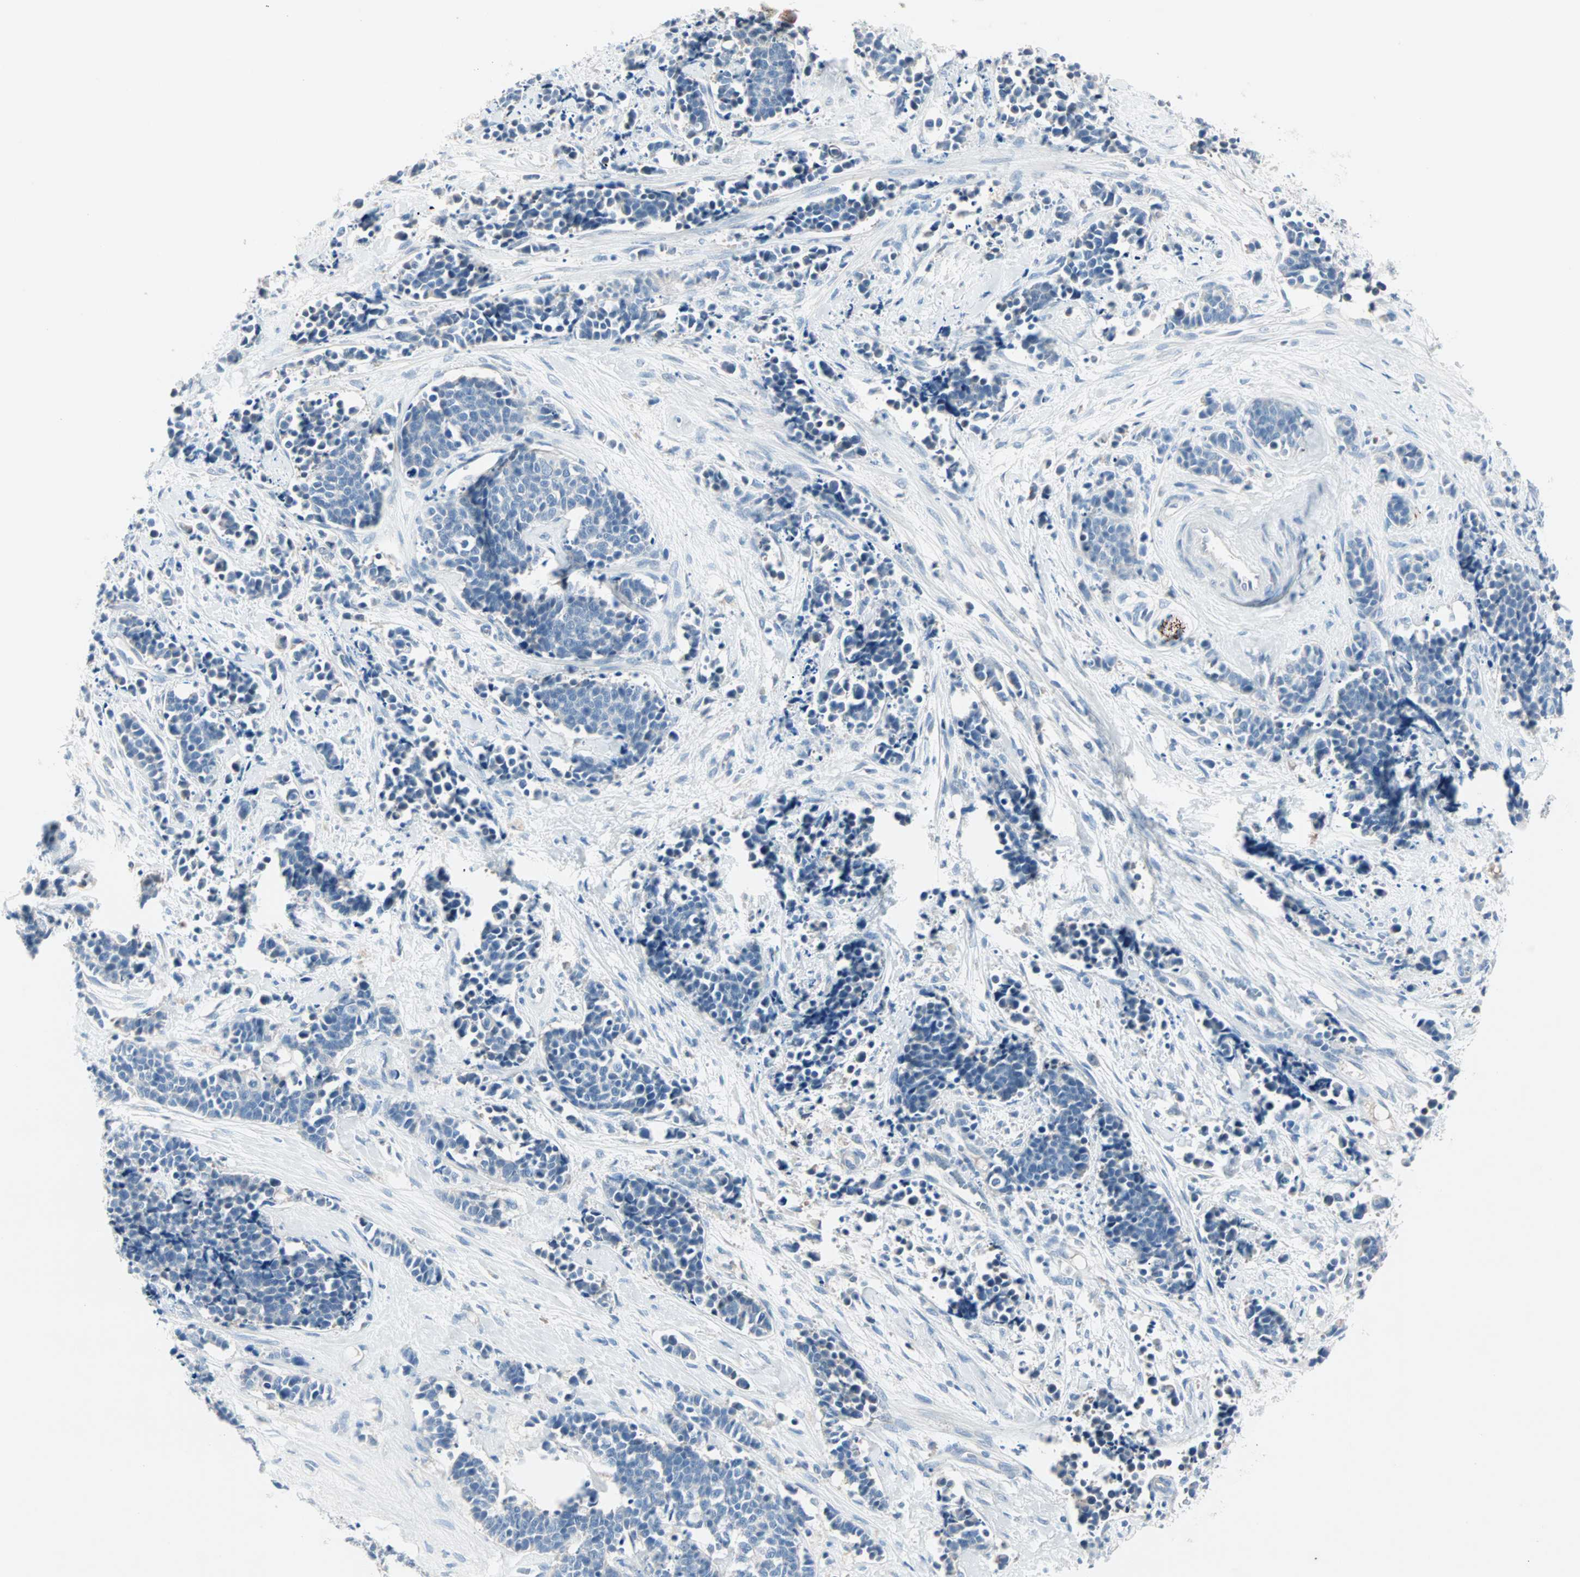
{"staining": {"intensity": "negative", "quantity": "none", "location": "none"}, "tissue": "cervical cancer", "cell_type": "Tumor cells", "image_type": "cancer", "snomed": [{"axis": "morphology", "description": "Squamous cell carcinoma, NOS"}, {"axis": "topography", "description": "Cervix"}], "caption": "Immunohistochemical staining of human cervical squamous cell carcinoma exhibits no significant positivity in tumor cells.", "gene": "NEFH", "patient": {"sex": "female", "age": 35}}